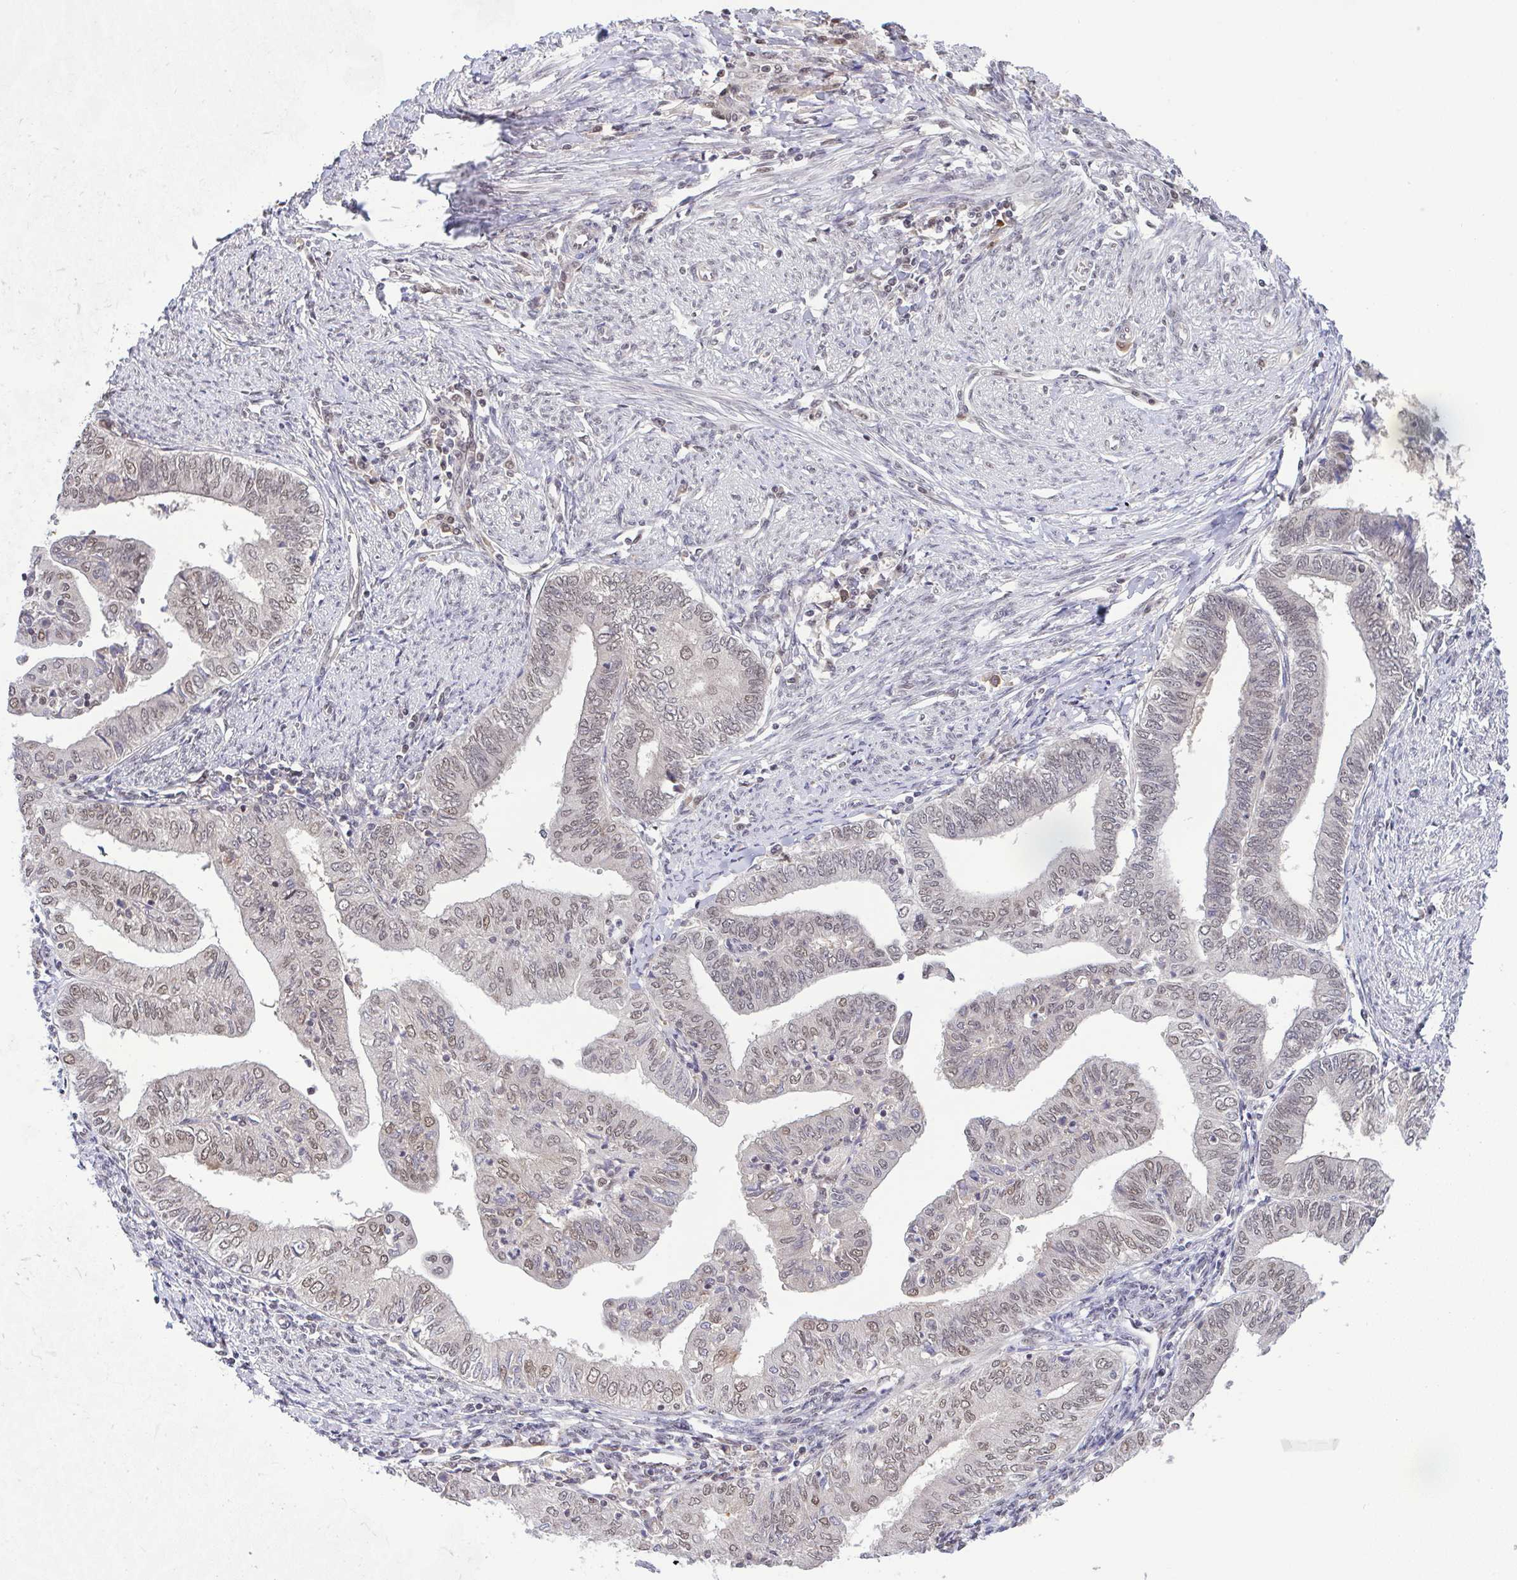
{"staining": {"intensity": "moderate", "quantity": "25%-75%", "location": "nuclear"}, "tissue": "endometrial cancer", "cell_type": "Tumor cells", "image_type": "cancer", "snomed": [{"axis": "morphology", "description": "Adenocarcinoma, NOS"}, {"axis": "topography", "description": "Endometrium"}], "caption": "Adenocarcinoma (endometrial) stained for a protein (brown) reveals moderate nuclear positive positivity in about 25%-75% of tumor cells.", "gene": "C9orf64", "patient": {"sex": "female", "age": 66}}